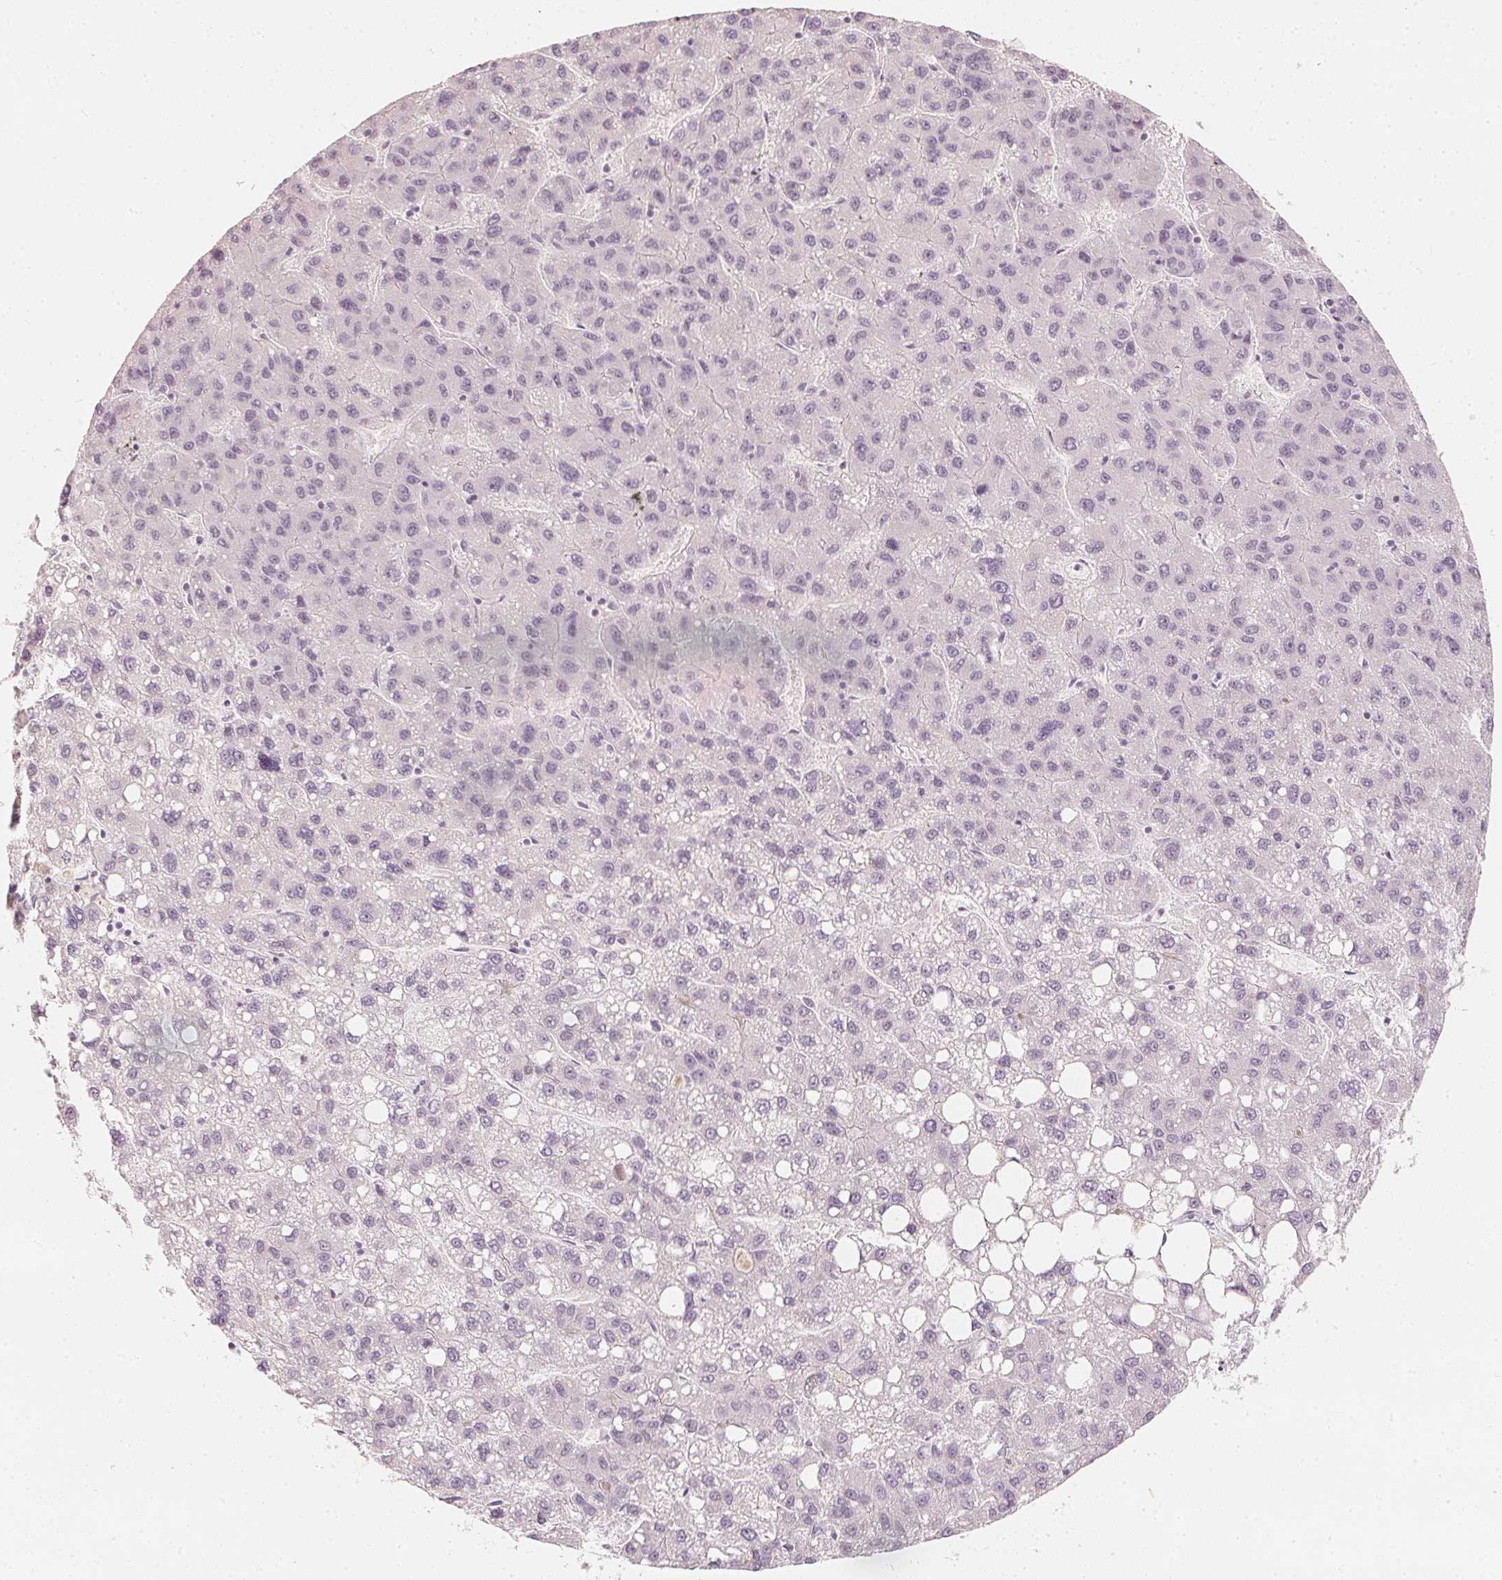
{"staining": {"intensity": "negative", "quantity": "none", "location": "none"}, "tissue": "liver cancer", "cell_type": "Tumor cells", "image_type": "cancer", "snomed": [{"axis": "morphology", "description": "Carcinoma, Hepatocellular, NOS"}, {"axis": "topography", "description": "Liver"}], "caption": "Liver cancer (hepatocellular carcinoma) was stained to show a protein in brown. There is no significant positivity in tumor cells. (Stains: DAB (3,3'-diaminobenzidine) IHC with hematoxylin counter stain, Microscopy: brightfield microscopy at high magnification).", "gene": "CALB1", "patient": {"sex": "female", "age": 82}}